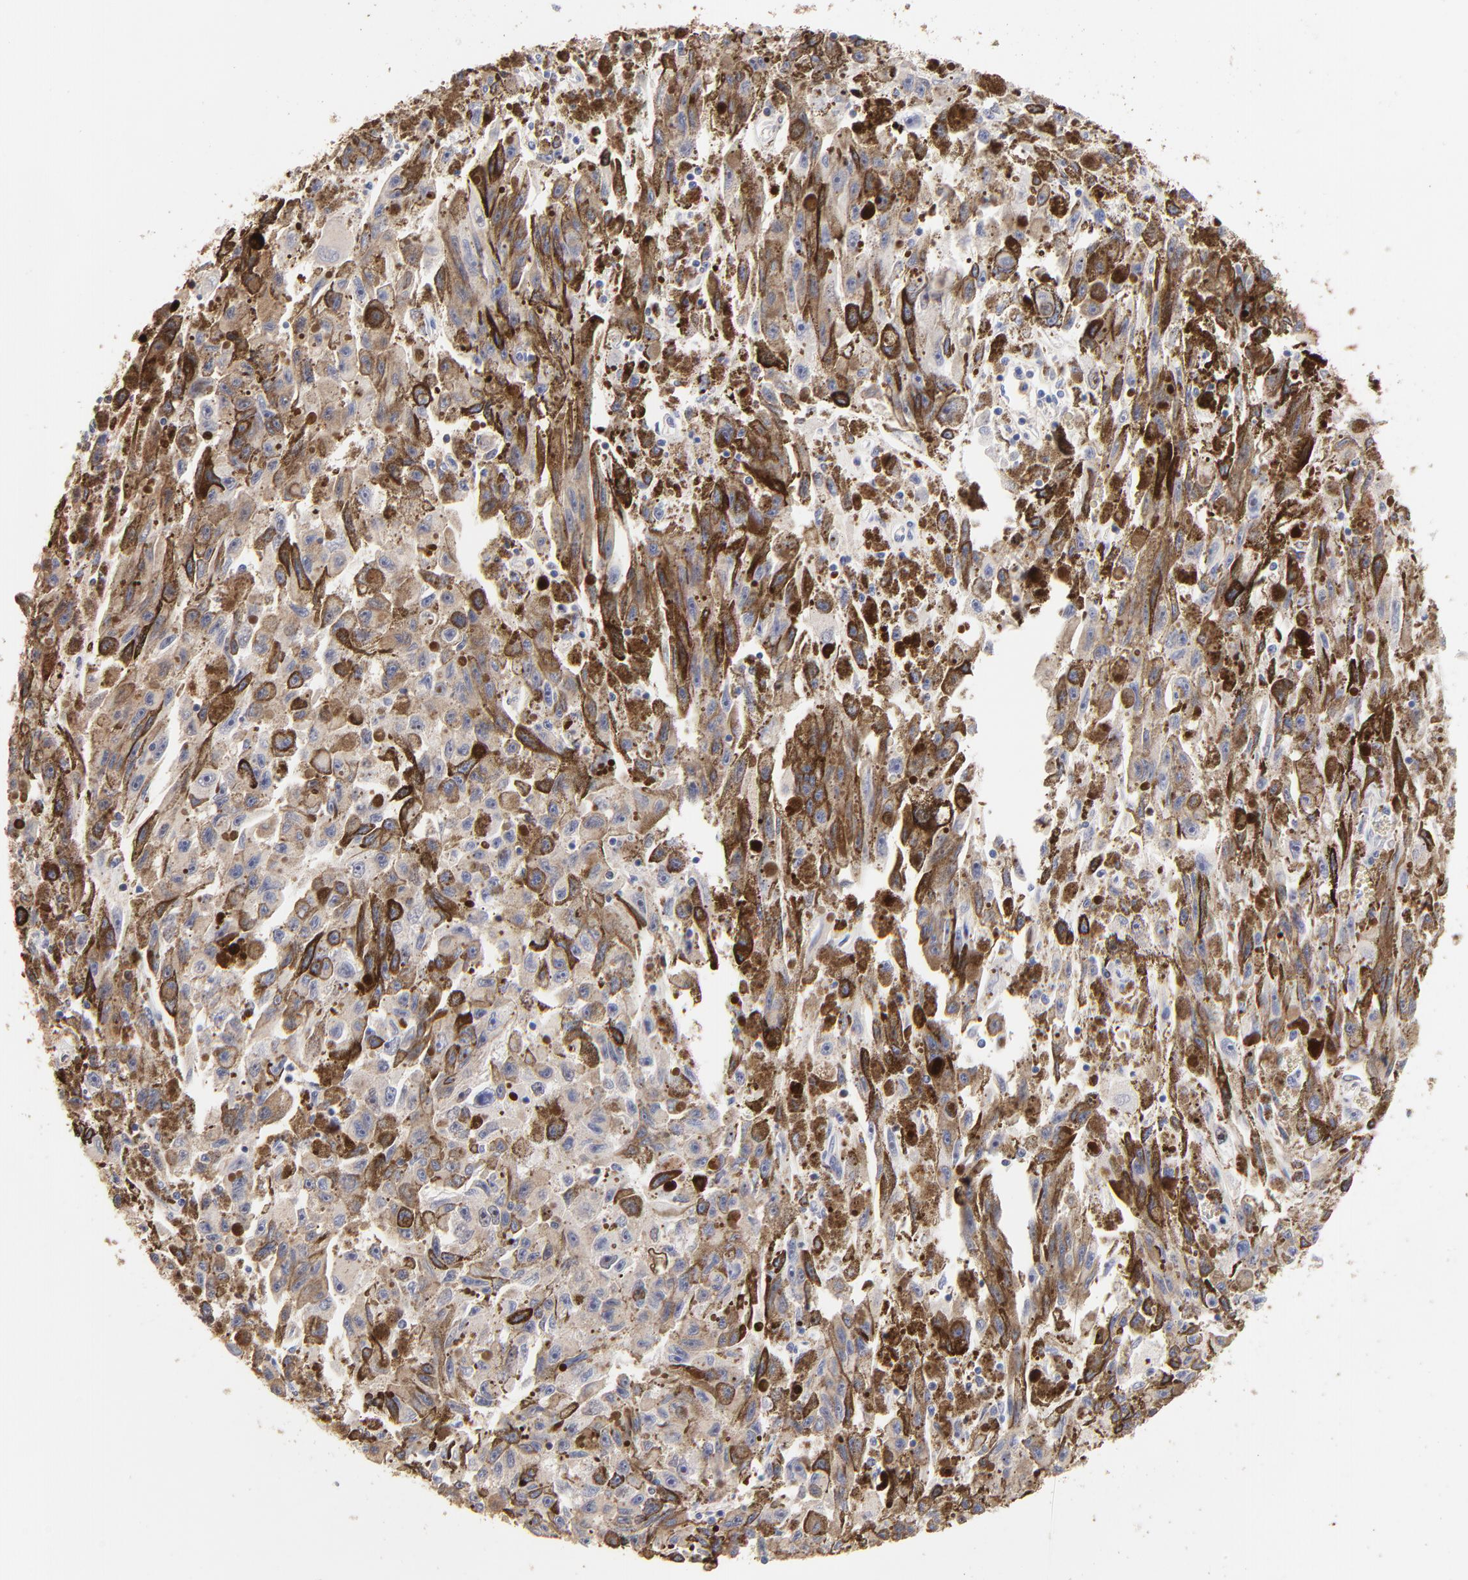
{"staining": {"intensity": "negative", "quantity": "none", "location": "none"}, "tissue": "melanoma", "cell_type": "Tumor cells", "image_type": "cancer", "snomed": [{"axis": "morphology", "description": "Malignant melanoma, NOS"}, {"axis": "topography", "description": "Skin"}], "caption": "Human malignant melanoma stained for a protein using immunohistochemistry (IHC) exhibits no positivity in tumor cells.", "gene": "BIRC5", "patient": {"sex": "female", "age": 104}}